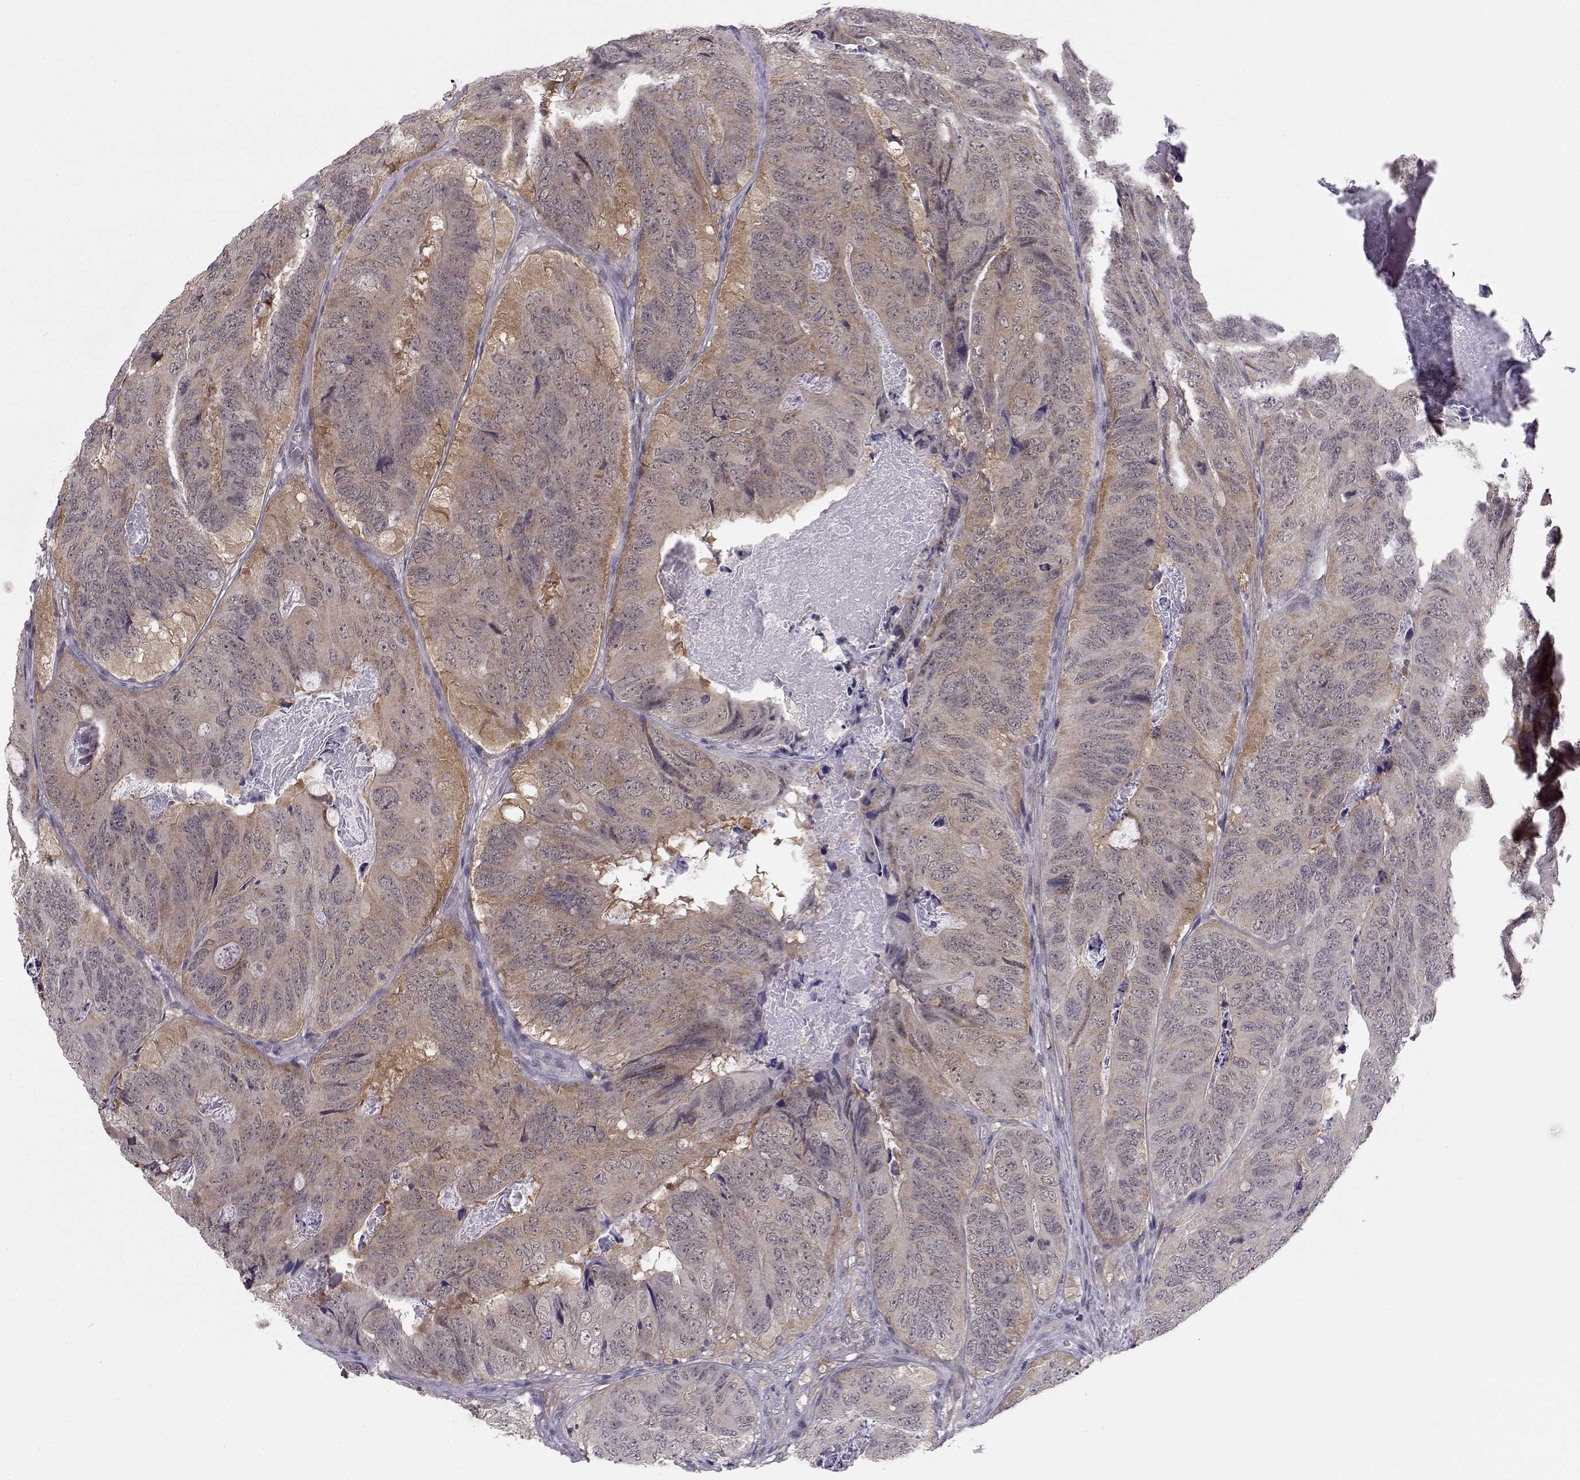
{"staining": {"intensity": "weak", "quantity": ">75%", "location": "cytoplasmic/membranous"}, "tissue": "colorectal cancer", "cell_type": "Tumor cells", "image_type": "cancer", "snomed": [{"axis": "morphology", "description": "Adenocarcinoma, NOS"}, {"axis": "topography", "description": "Colon"}], "caption": "Immunohistochemical staining of human colorectal adenocarcinoma shows low levels of weak cytoplasmic/membranous expression in about >75% of tumor cells.", "gene": "KIF13B", "patient": {"sex": "male", "age": 79}}